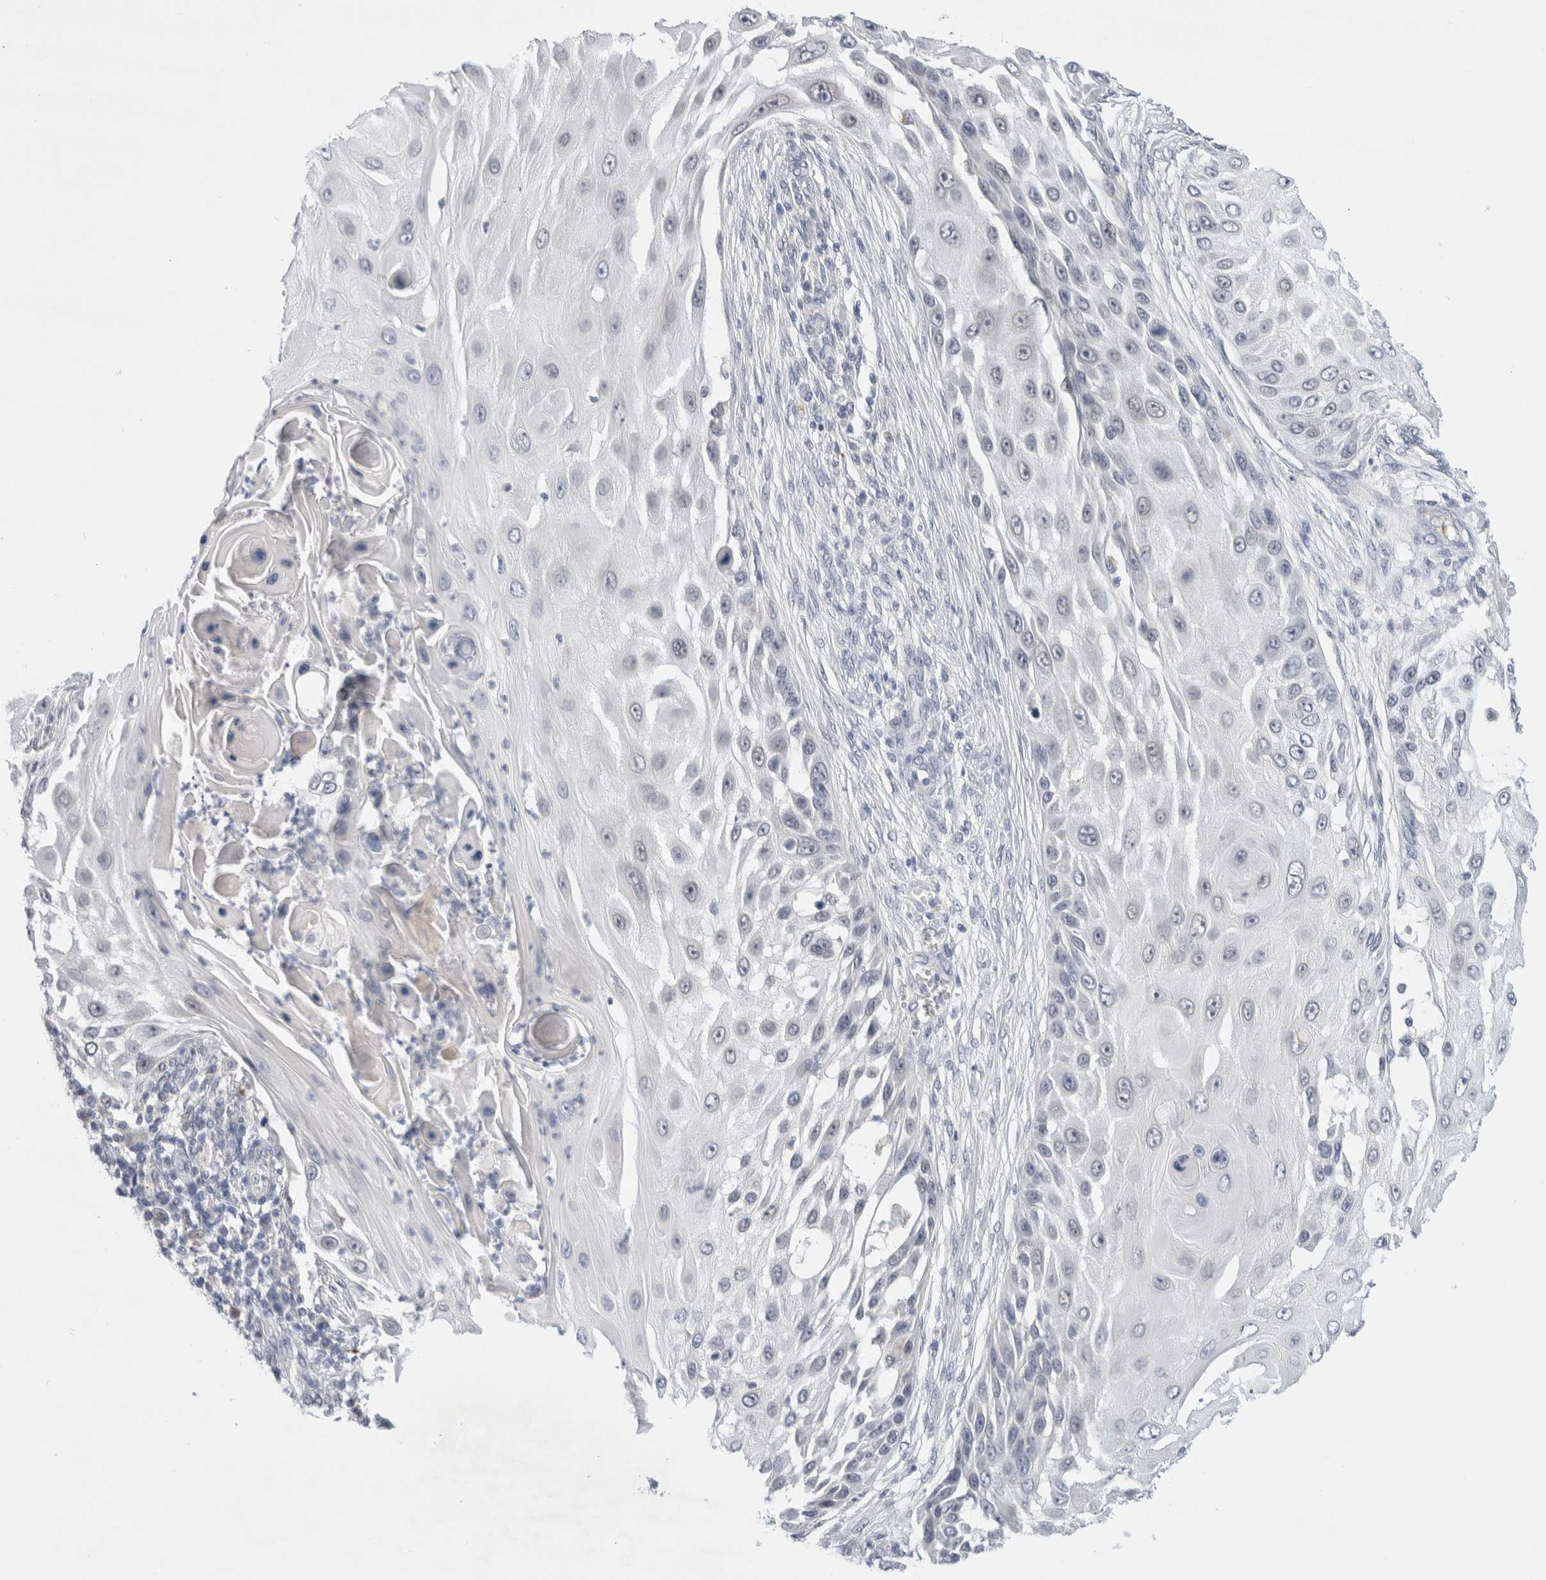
{"staining": {"intensity": "negative", "quantity": "none", "location": "none"}, "tissue": "skin cancer", "cell_type": "Tumor cells", "image_type": "cancer", "snomed": [{"axis": "morphology", "description": "Squamous cell carcinoma, NOS"}, {"axis": "topography", "description": "Skin"}], "caption": "Tumor cells show no significant positivity in squamous cell carcinoma (skin).", "gene": "SLC22A12", "patient": {"sex": "female", "age": 44}}